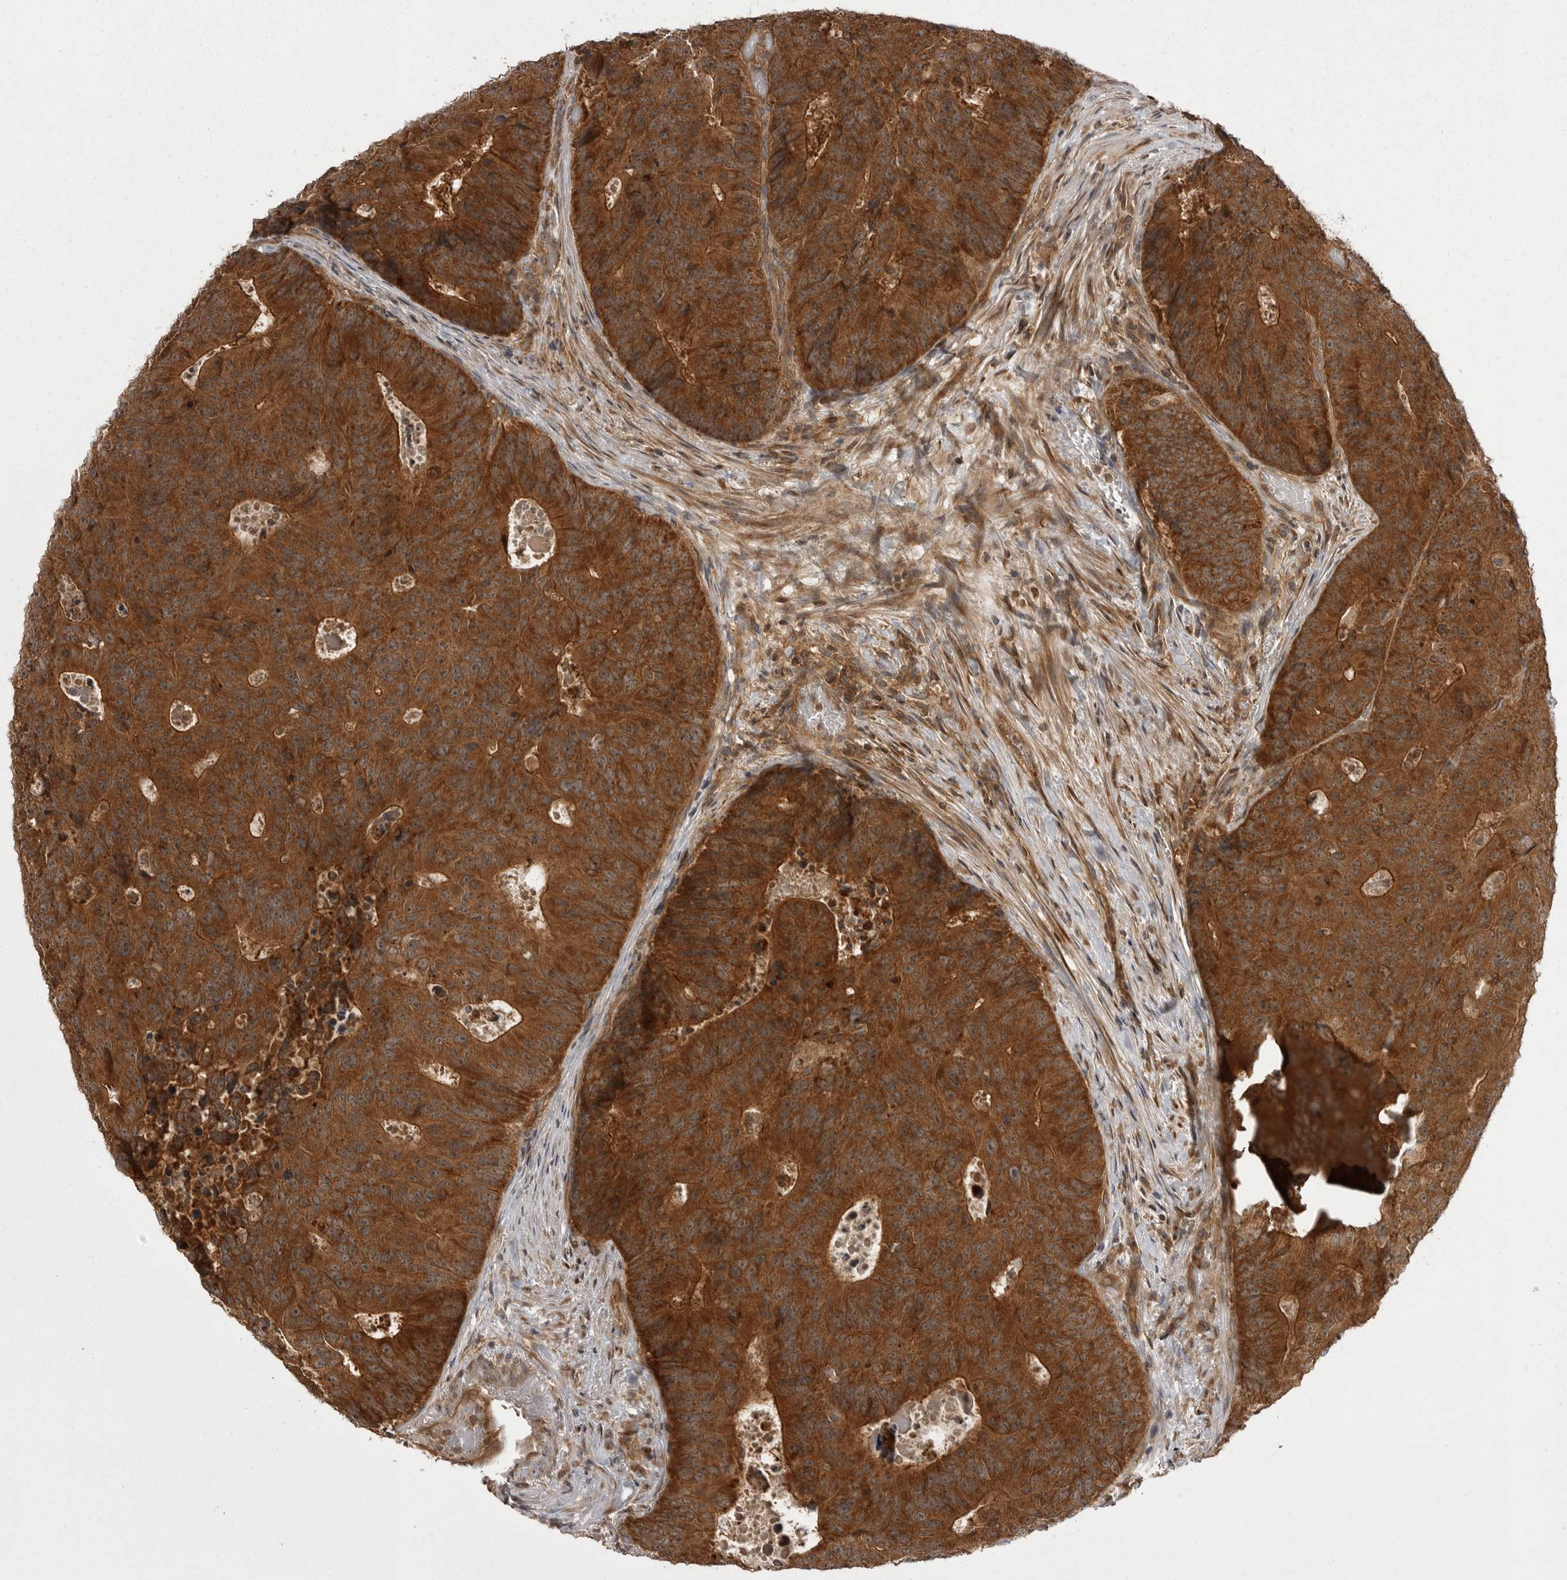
{"staining": {"intensity": "strong", "quantity": ">75%", "location": "cytoplasmic/membranous"}, "tissue": "colorectal cancer", "cell_type": "Tumor cells", "image_type": "cancer", "snomed": [{"axis": "morphology", "description": "Adenocarcinoma, NOS"}, {"axis": "topography", "description": "Colon"}], "caption": "Colorectal cancer stained with a protein marker shows strong staining in tumor cells.", "gene": "STK24", "patient": {"sex": "male", "age": 87}}